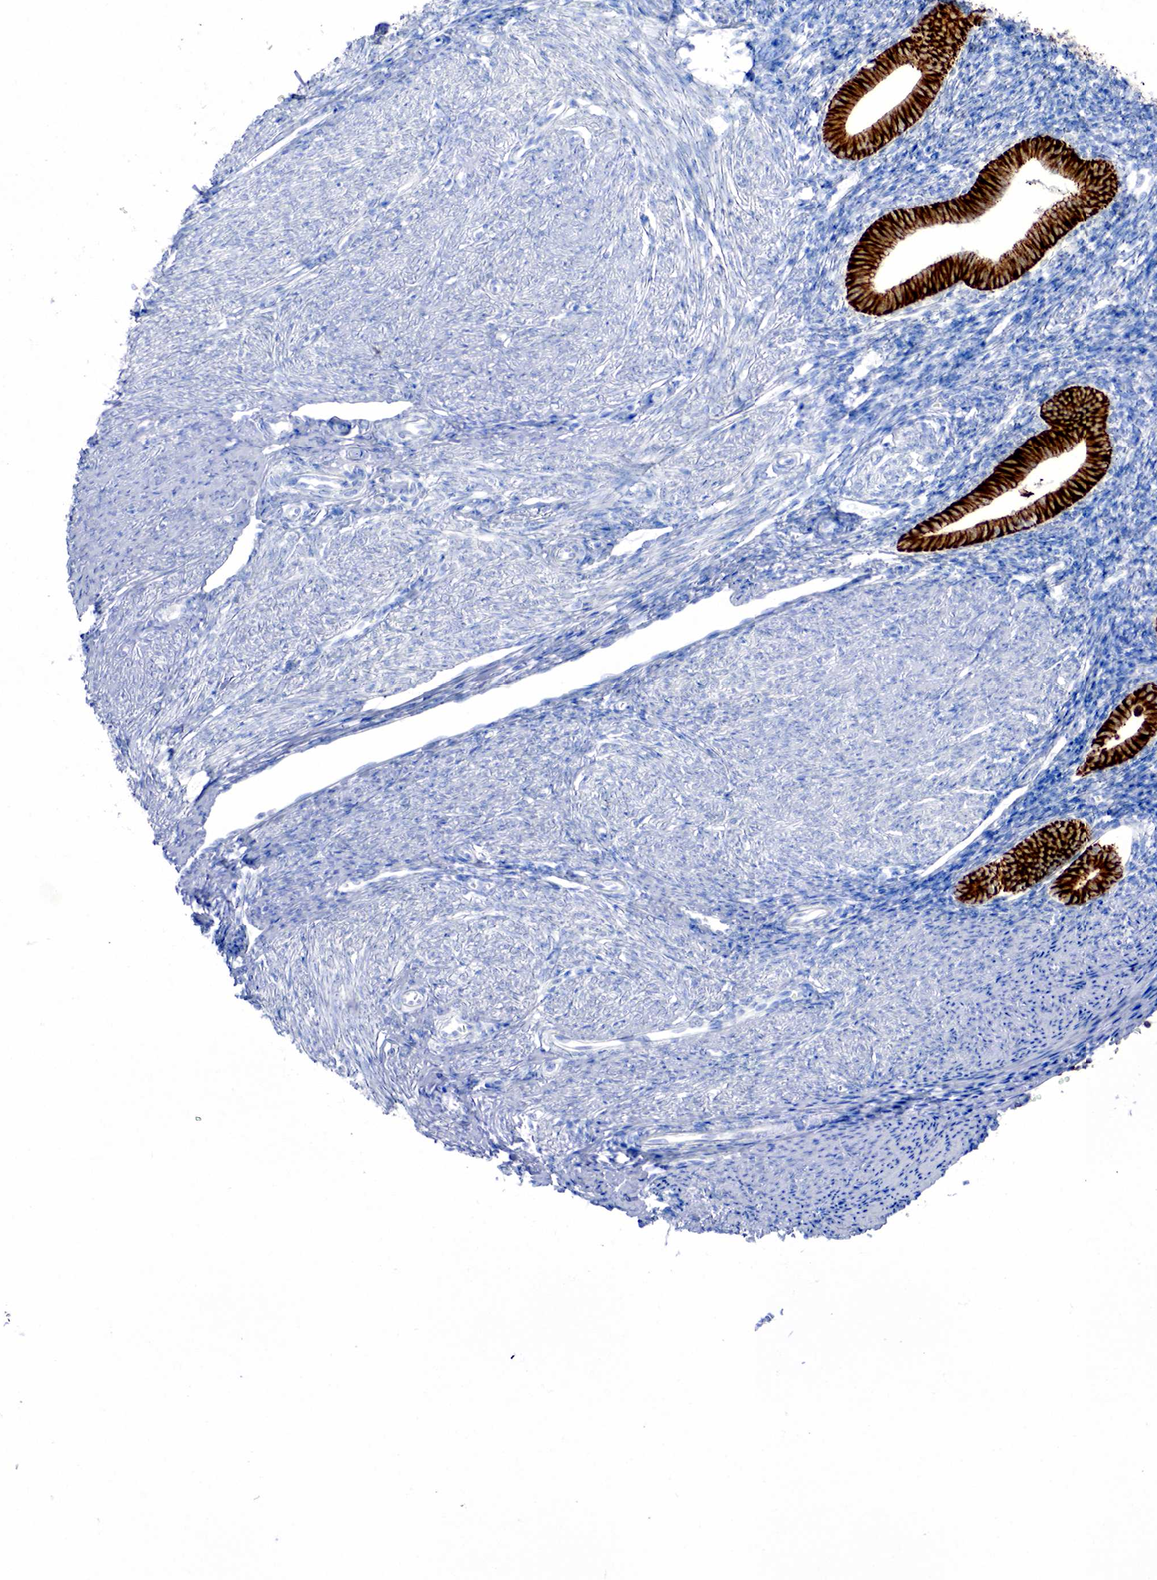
{"staining": {"intensity": "negative", "quantity": "none", "location": "none"}, "tissue": "endometrium", "cell_type": "Cells in endometrial stroma", "image_type": "normal", "snomed": [{"axis": "morphology", "description": "Normal tissue, NOS"}, {"axis": "topography", "description": "Endometrium"}], "caption": "A high-resolution micrograph shows immunohistochemistry (IHC) staining of normal endometrium, which displays no significant positivity in cells in endometrial stroma.", "gene": "KRT18", "patient": {"sex": "female", "age": 52}}